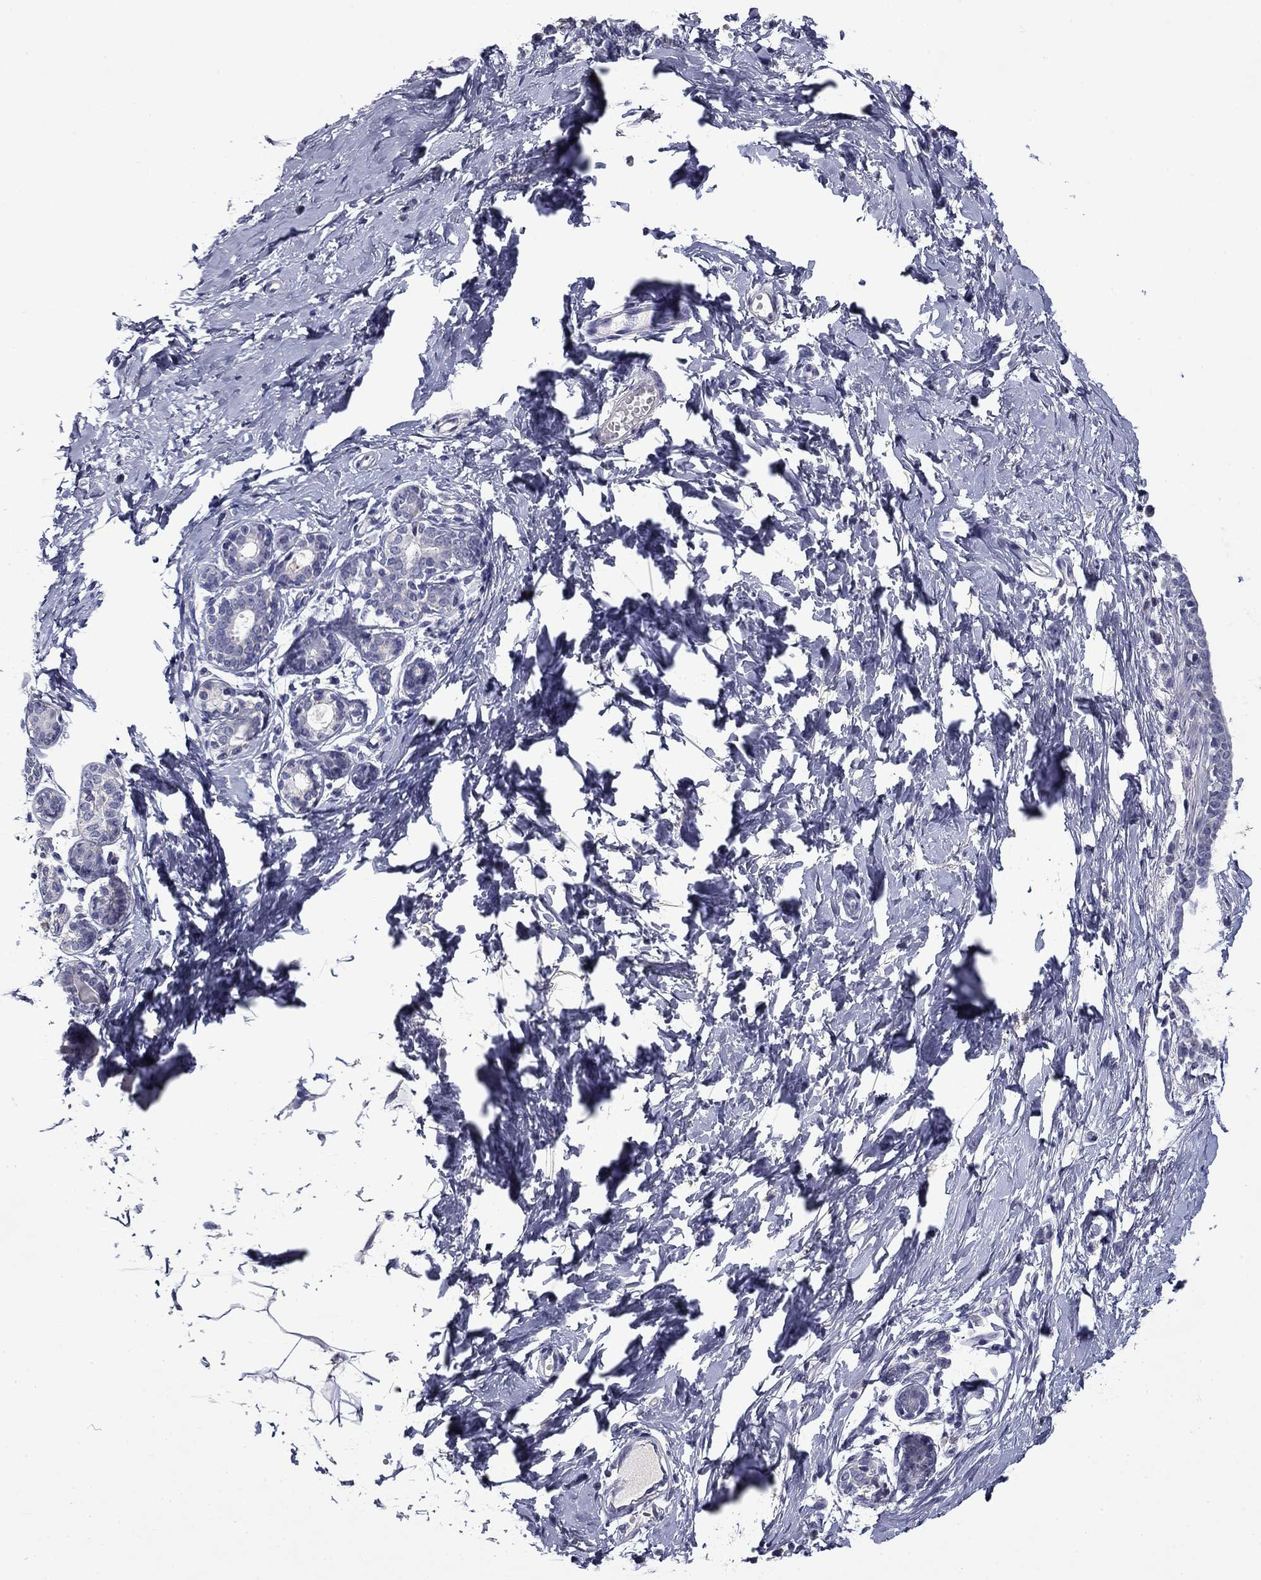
{"staining": {"intensity": "negative", "quantity": "none", "location": "none"}, "tissue": "breast", "cell_type": "Adipocytes", "image_type": "normal", "snomed": [{"axis": "morphology", "description": "Normal tissue, NOS"}, {"axis": "topography", "description": "Breast"}], "caption": "This is an immunohistochemistry micrograph of unremarkable human breast. There is no positivity in adipocytes.", "gene": "SPATA7", "patient": {"sex": "female", "age": 37}}